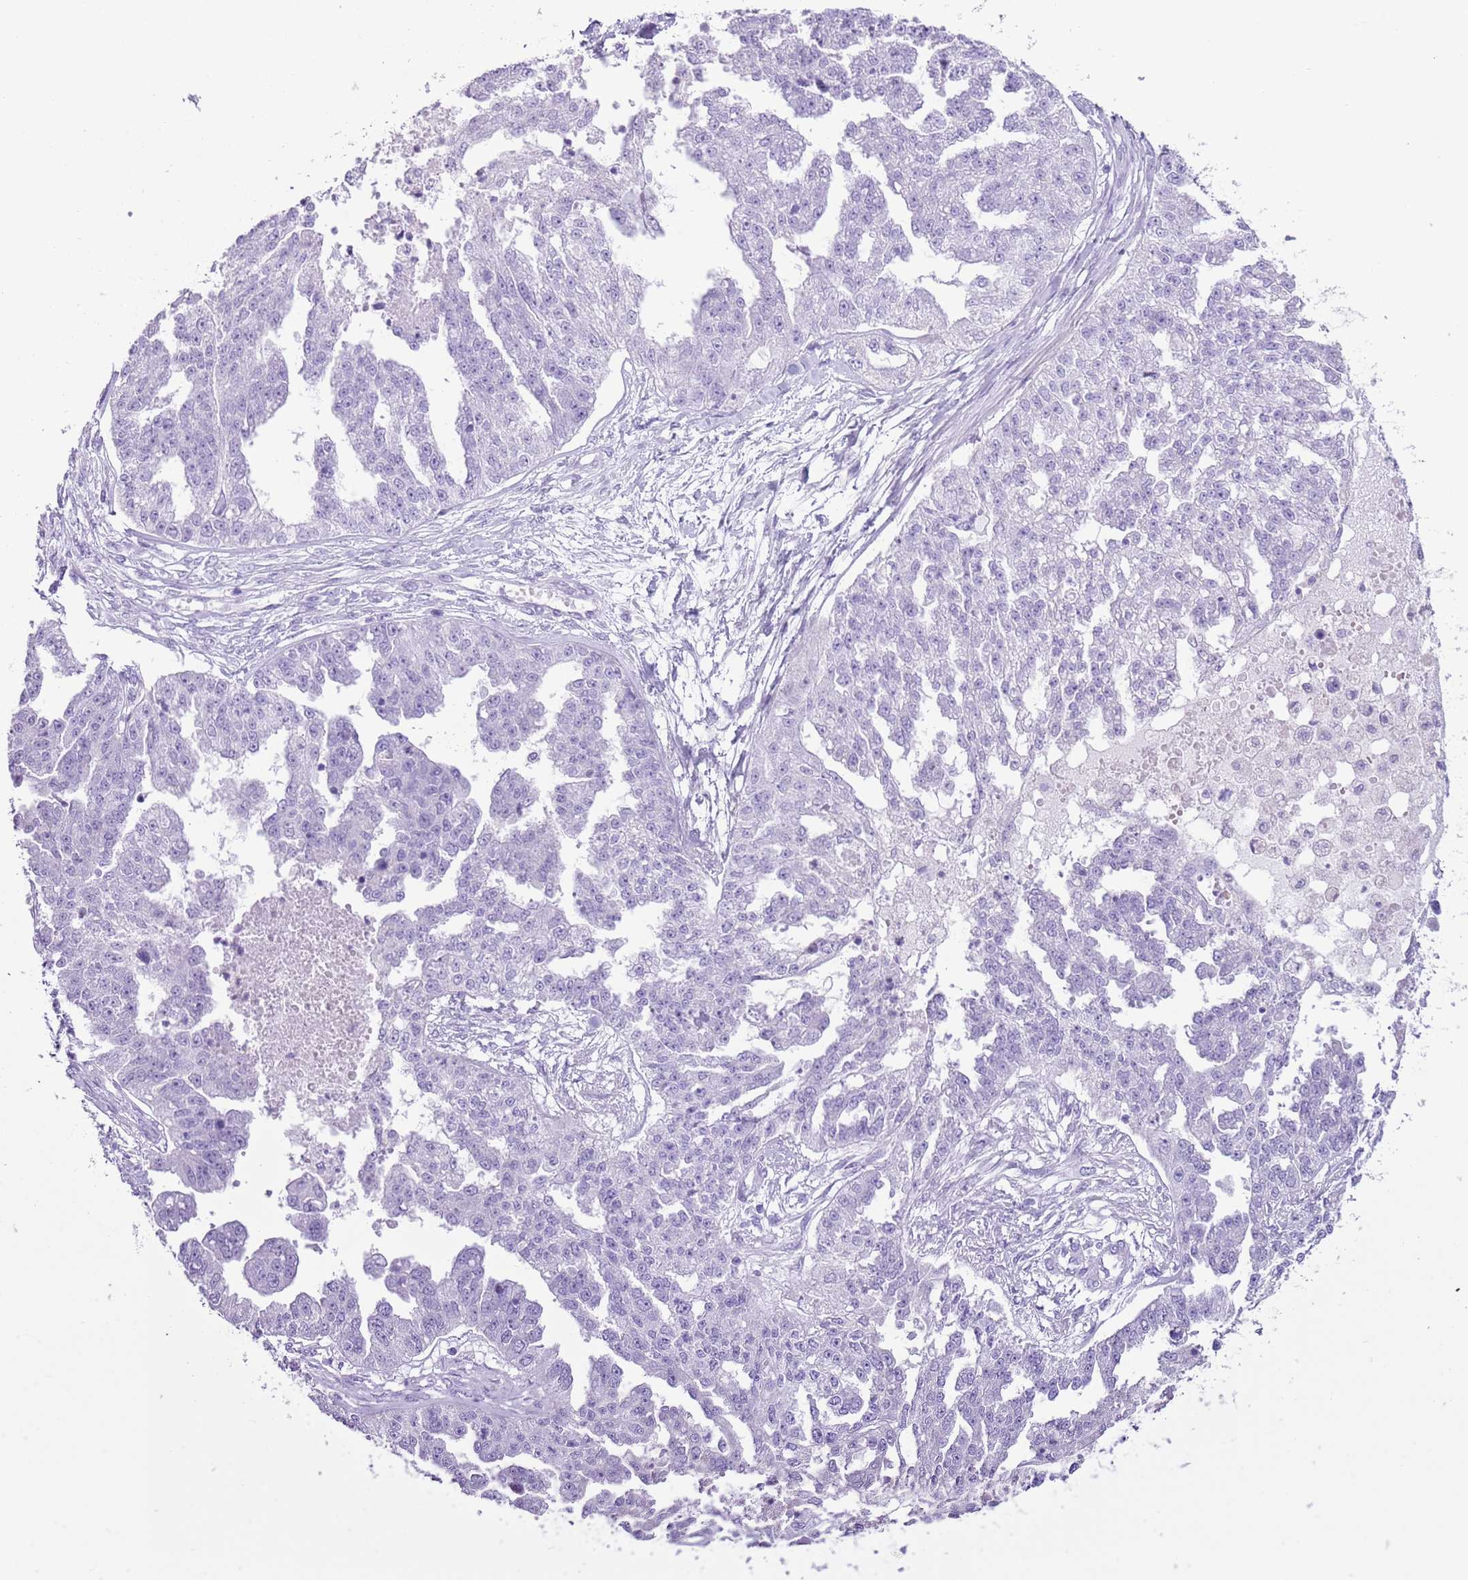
{"staining": {"intensity": "negative", "quantity": "none", "location": "none"}, "tissue": "ovarian cancer", "cell_type": "Tumor cells", "image_type": "cancer", "snomed": [{"axis": "morphology", "description": "Cystadenocarcinoma, serous, NOS"}, {"axis": "topography", "description": "Ovary"}], "caption": "This is a image of IHC staining of serous cystadenocarcinoma (ovarian), which shows no staining in tumor cells.", "gene": "SLC7A14", "patient": {"sex": "female", "age": 58}}